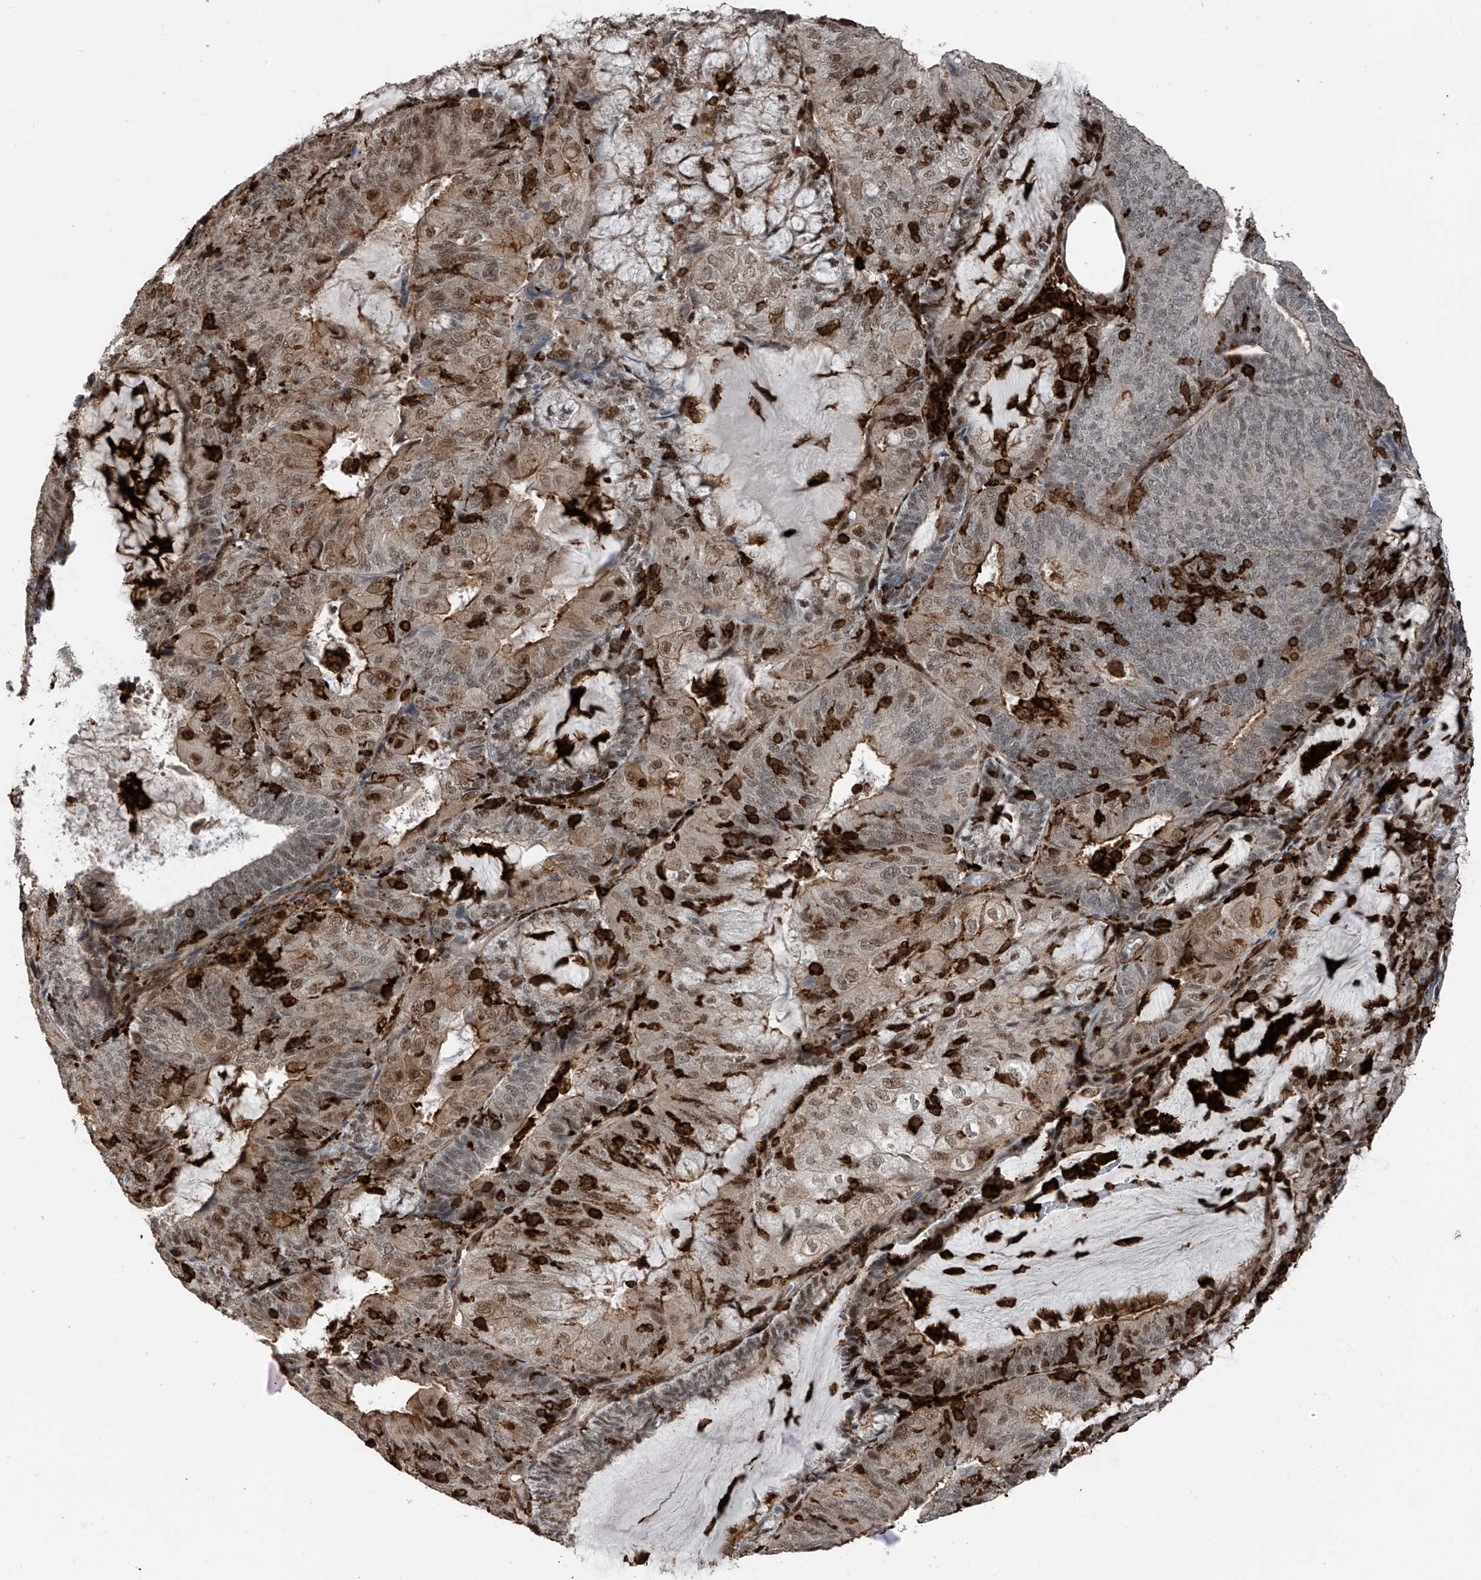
{"staining": {"intensity": "moderate", "quantity": "25%-75%", "location": "cytoplasmic/membranous,nuclear"}, "tissue": "endometrial cancer", "cell_type": "Tumor cells", "image_type": "cancer", "snomed": [{"axis": "morphology", "description": "Adenocarcinoma, NOS"}, {"axis": "topography", "description": "Endometrium"}], "caption": "Moderate cytoplasmic/membranous and nuclear protein expression is identified in approximately 25%-75% of tumor cells in endometrial cancer.", "gene": "MICAL1", "patient": {"sex": "female", "age": 81}}